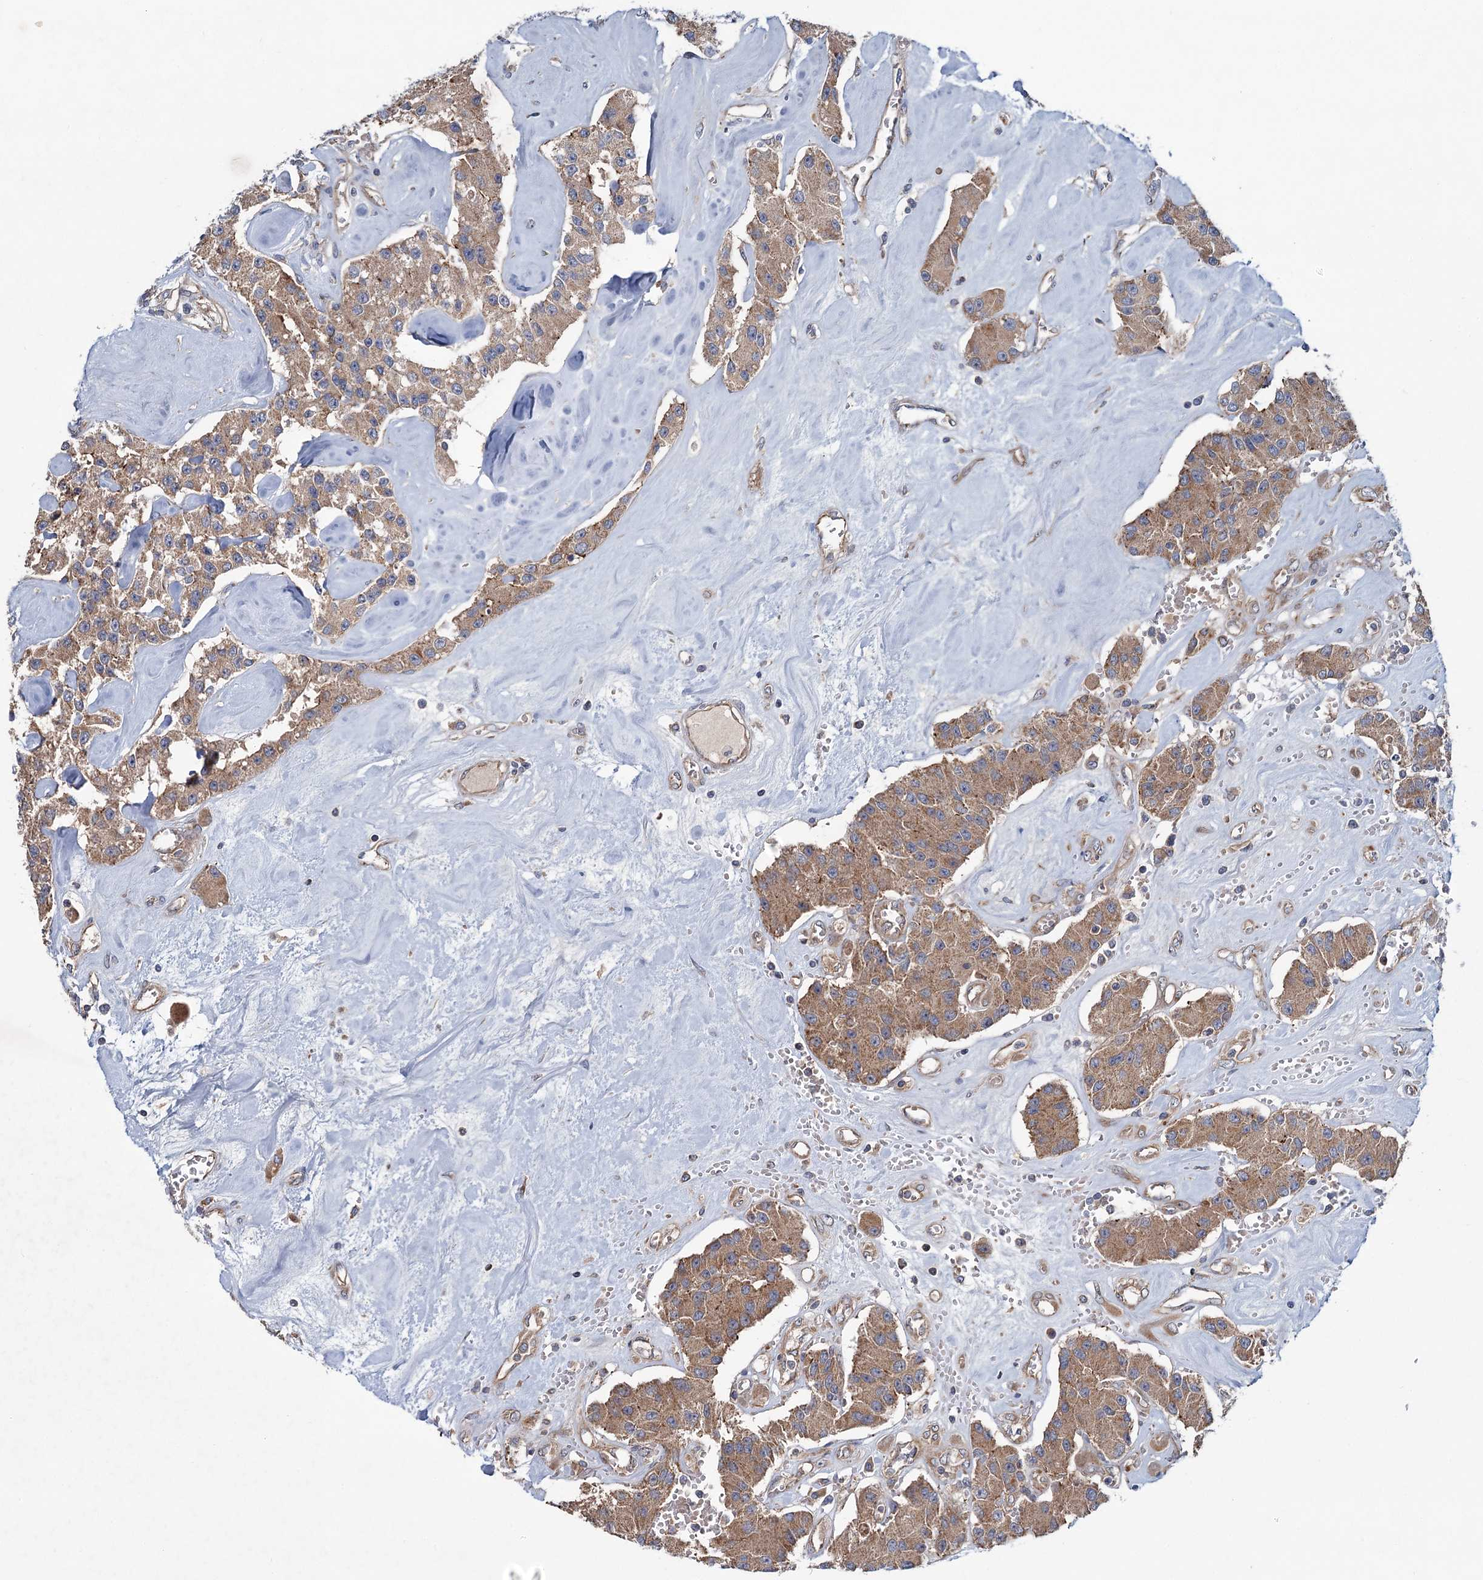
{"staining": {"intensity": "moderate", "quantity": ">75%", "location": "cytoplasmic/membranous"}, "tissue": "carcinoid", "cell_type": "Tumor cells", "image_type": "cancer", "snomed": [{"axis": "morphology", "description": "Carcinoid, malignant, NOS"}, {"axis": "topography", "description": "Pancreas"}], "caption": "Immunohistochemical staining of carcinoid (malignant) shows medium levels of moderate cytoplasmic/membranous expression in approximately >75% of tumor cells.", "gene": "MTRR", "patient": {"sex": "male", "age": 41}}